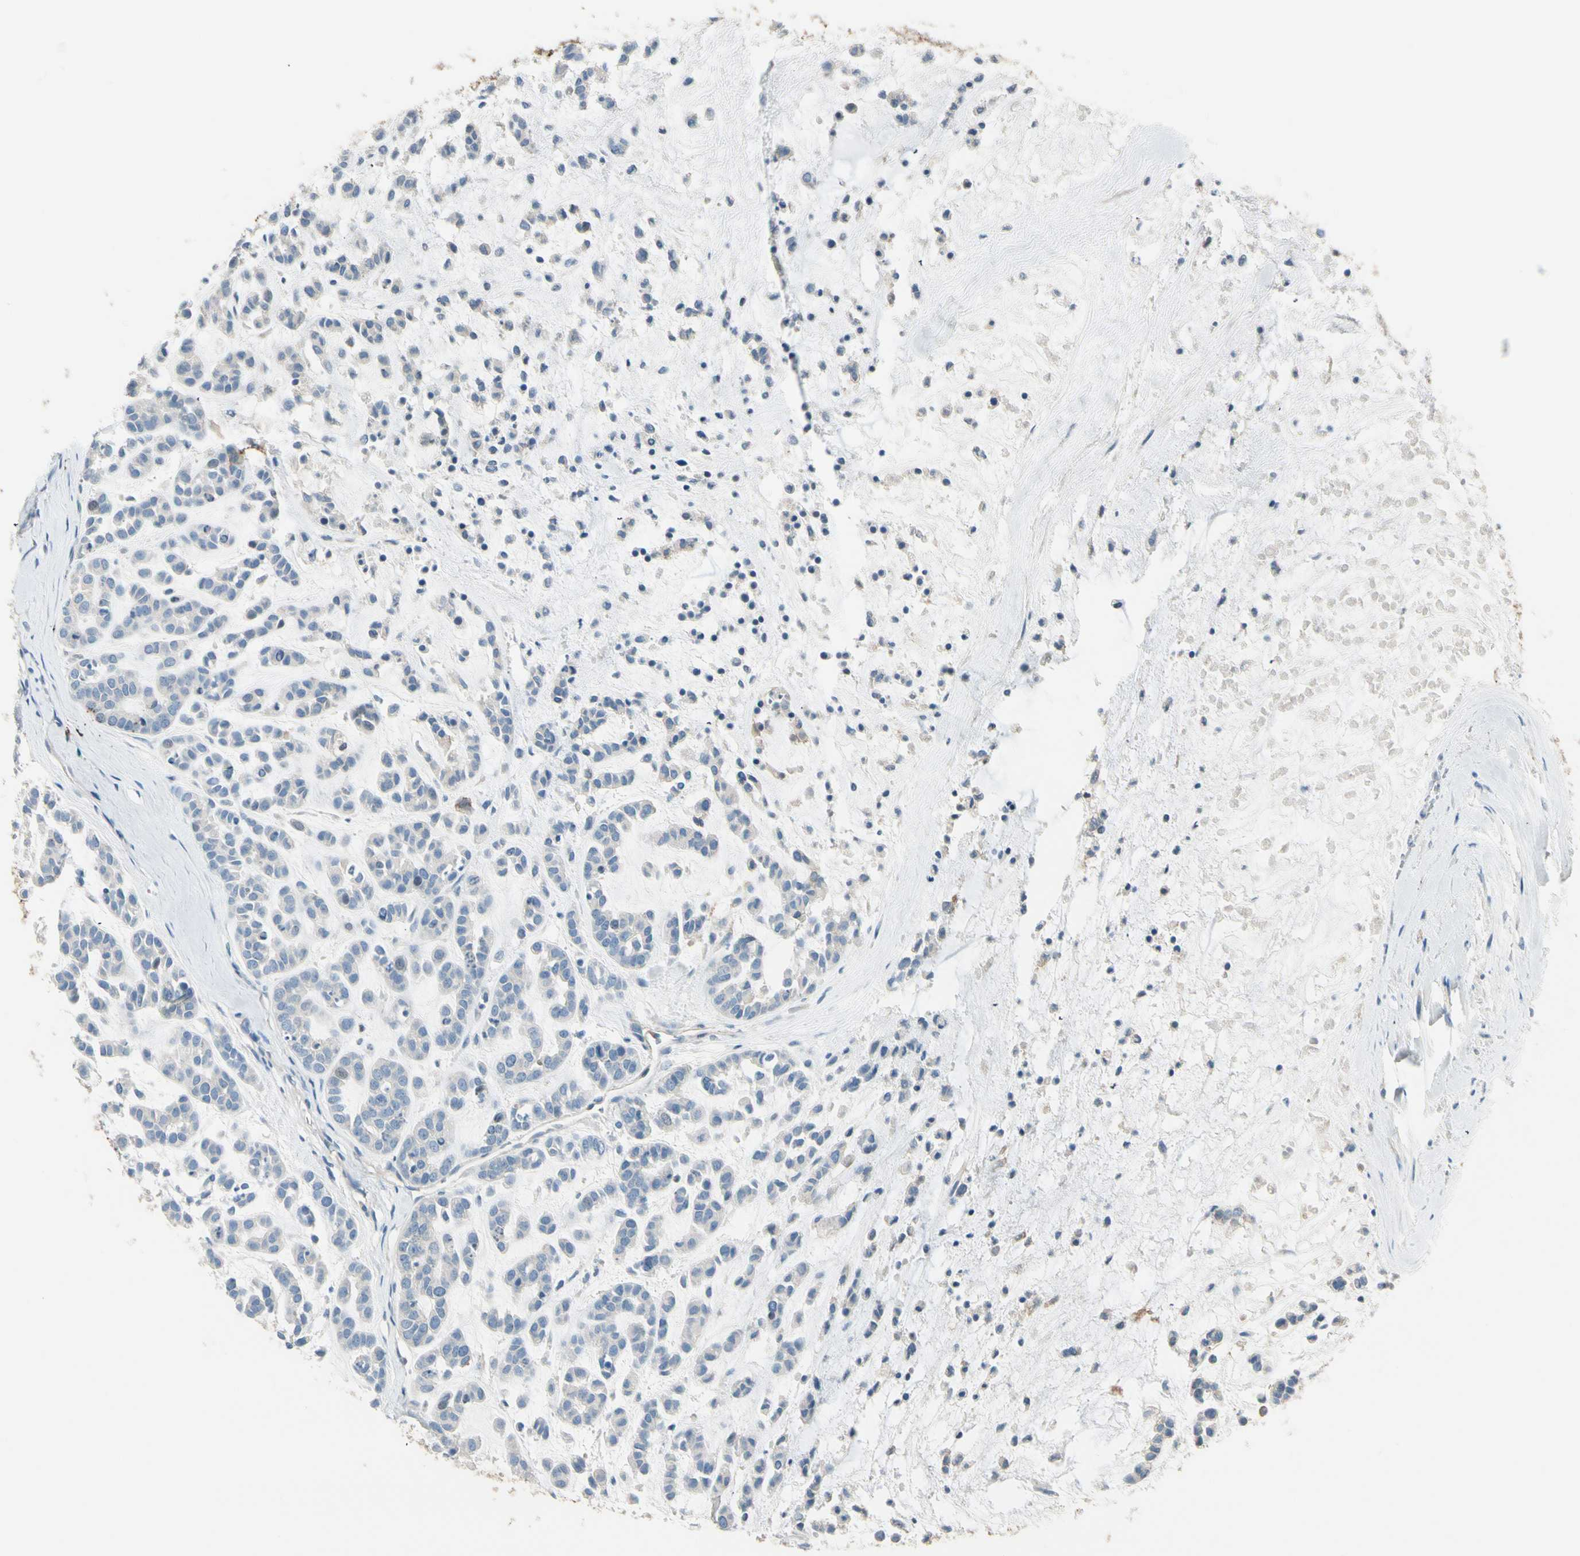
{"staining": {"intensity": "negative", "quantity": "none", "location": "none"}, "tissue": "head and neck cancer", "cell_type": "Tumor cells", "image_type": "cancer", "snomed": [{"axis": "morphology", "description": "Adenocarcinoma, NOS"}, {"axis": "morphology", "description": "Adenoma, NOS"}, {"axis": "topography", "description": "Head-Neck"}], "caption": "Immunohistochemical staining of human head and neck adenoma shows no significant staining in tumor cells.", "gene": "ITGA3", "patient": {"sex": "female", "age": 55}}